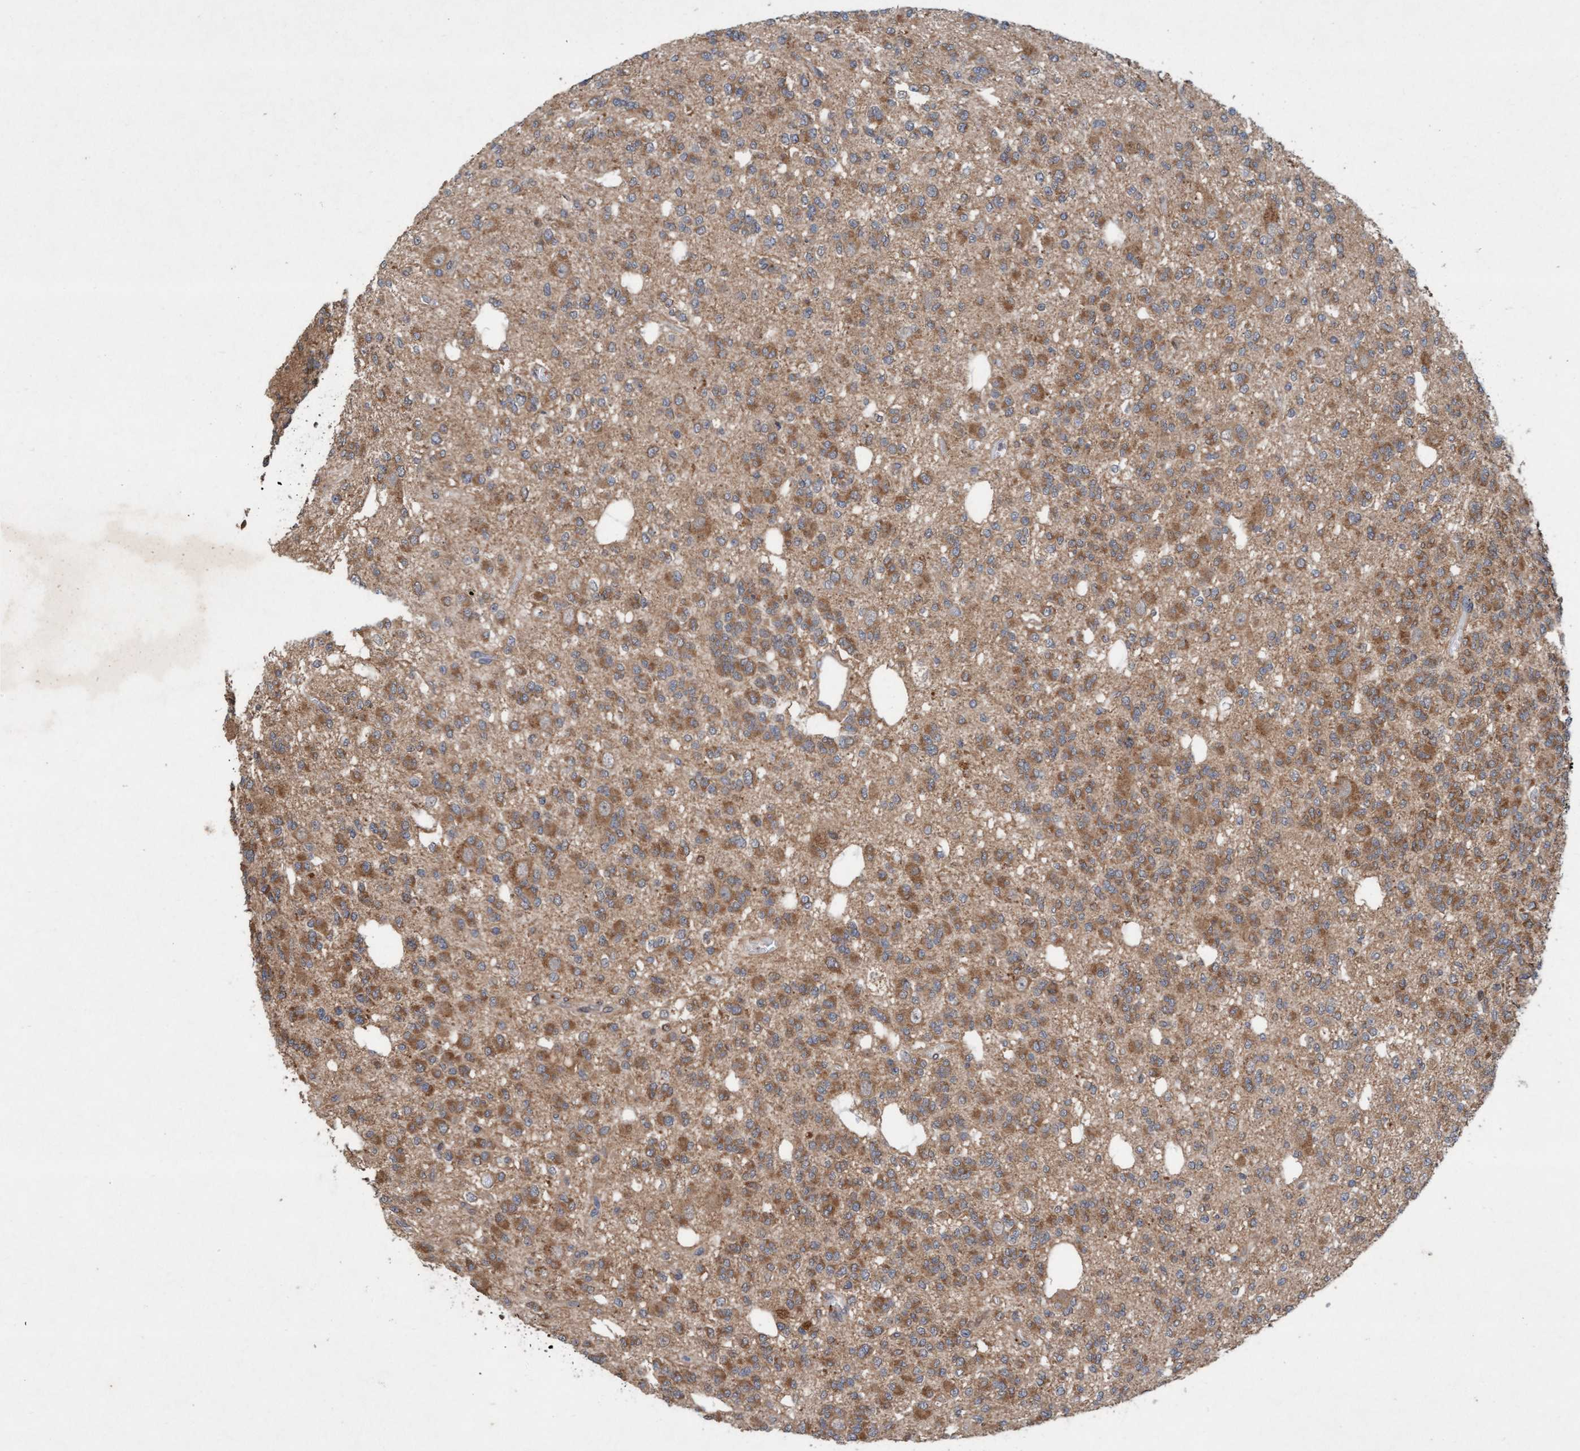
{"staining": {"intensity": "moderate", "quantity": ">75%", "location": "cytoplasmic/membranous"}, "tissue": "glioma", "cell_type": "Tumor cells", "image_type": "cancer", "snomed": [{"axis": "morphology", "description": "Glioma, malignant, Low grade"}, {"axis": "topography", "description": "Brain"}], "caption": "Immunohistochemistry of human low-grade glioma (malignant) displays medium levels of moderate cytoplasmic/membranous expression in about >75% of tumor cells.", "gene": "MLXIP", "patient": {"sex": "male", "age": 38}}